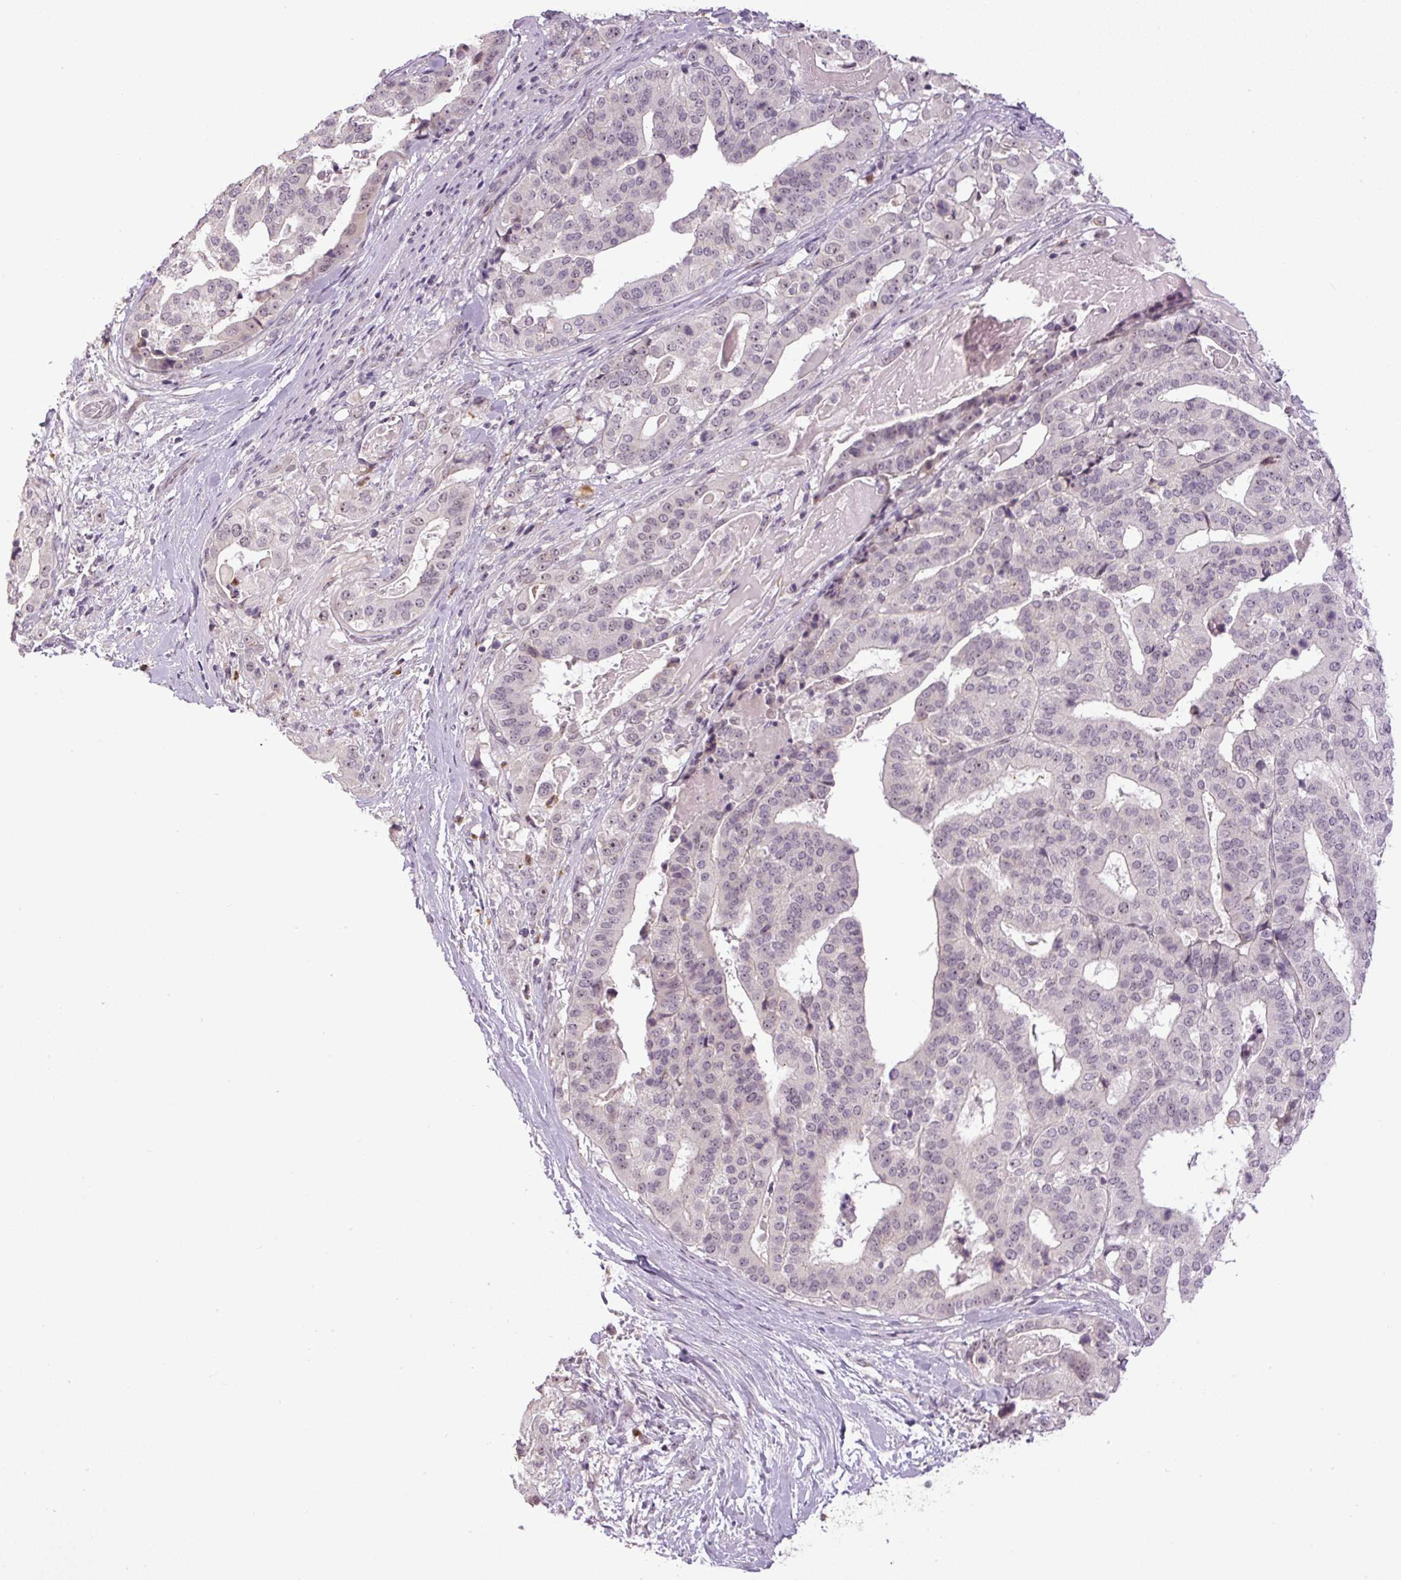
{"staining": {"intensity": "weak", "quantity": "<25%", "location": "nuclear"}, "tissue": "stomach cancer", "cell_type": "Tumor cells", "image_type": "cancer", "snomed": [{"axis": "morphology", "description": "Adenocarcinoma, NOS"}, {"axis": "topography", "description": "Stomach"}], "caption": "IHC histopathology image of neoplastic tissue: stomach cancer stained with DAB demonstrates no significant protein expression in tumor cells.", "gene": "SGF29", "patient": {"sex": "male", "age": 48}}